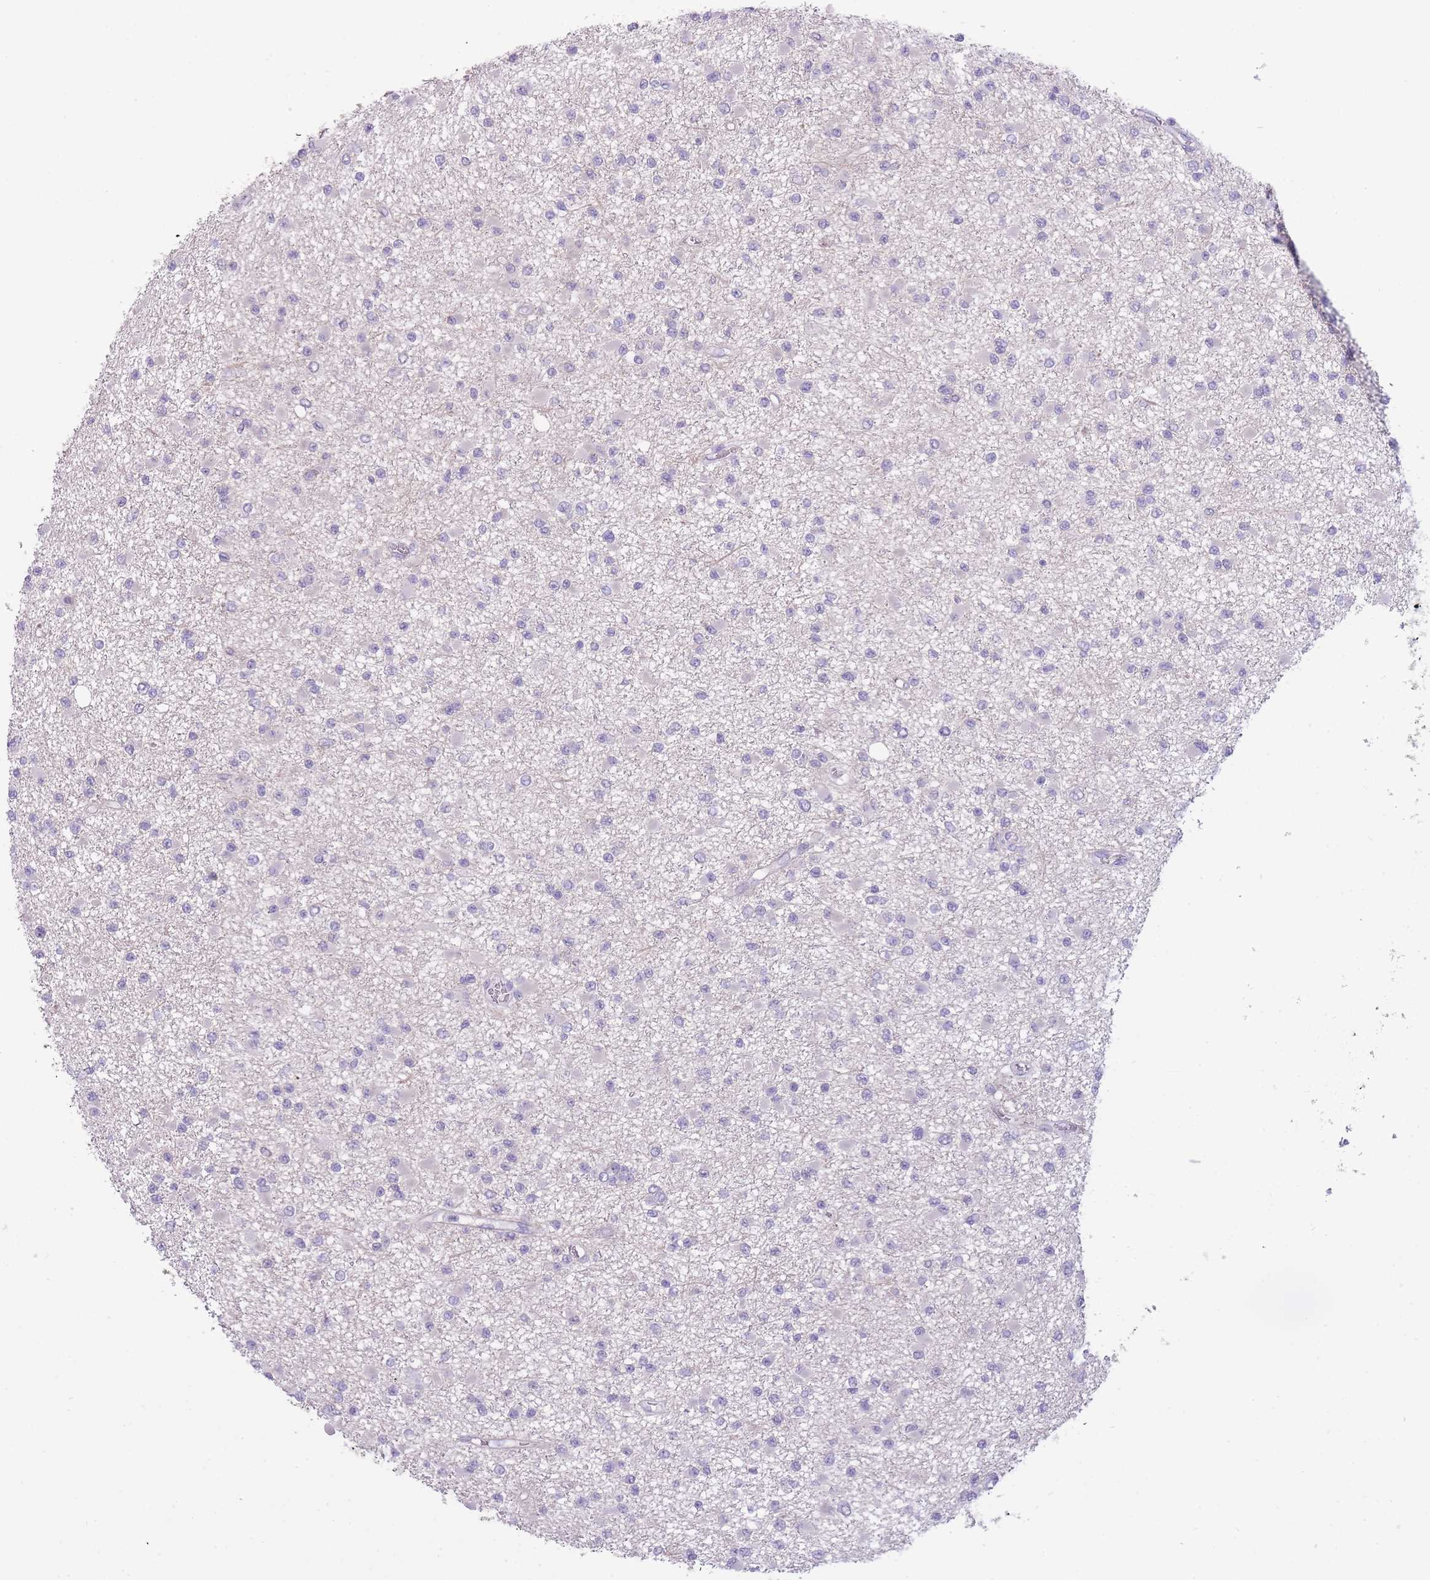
{"staining": {"intensity": "negative", "quantity": "none", "location": "none"}, "tissue": "glioma", "cell_type": "Tumor cells", "image_type": "cancer", "snomed": [{"axis": "morphology", "description": "Glioma, malignant, Low grade"}, {"axis": "topography", "description": "Brain"}], "caption": "Protein analysis of glioma shows no significant expression in tumor cells. (Brightfield microscopy of DAB (3,3'-diaminobenzidine) immunohistochemistry at high magnification).", "gene": "DCANP1", "patient": {"sex": "female", "age": 22}}